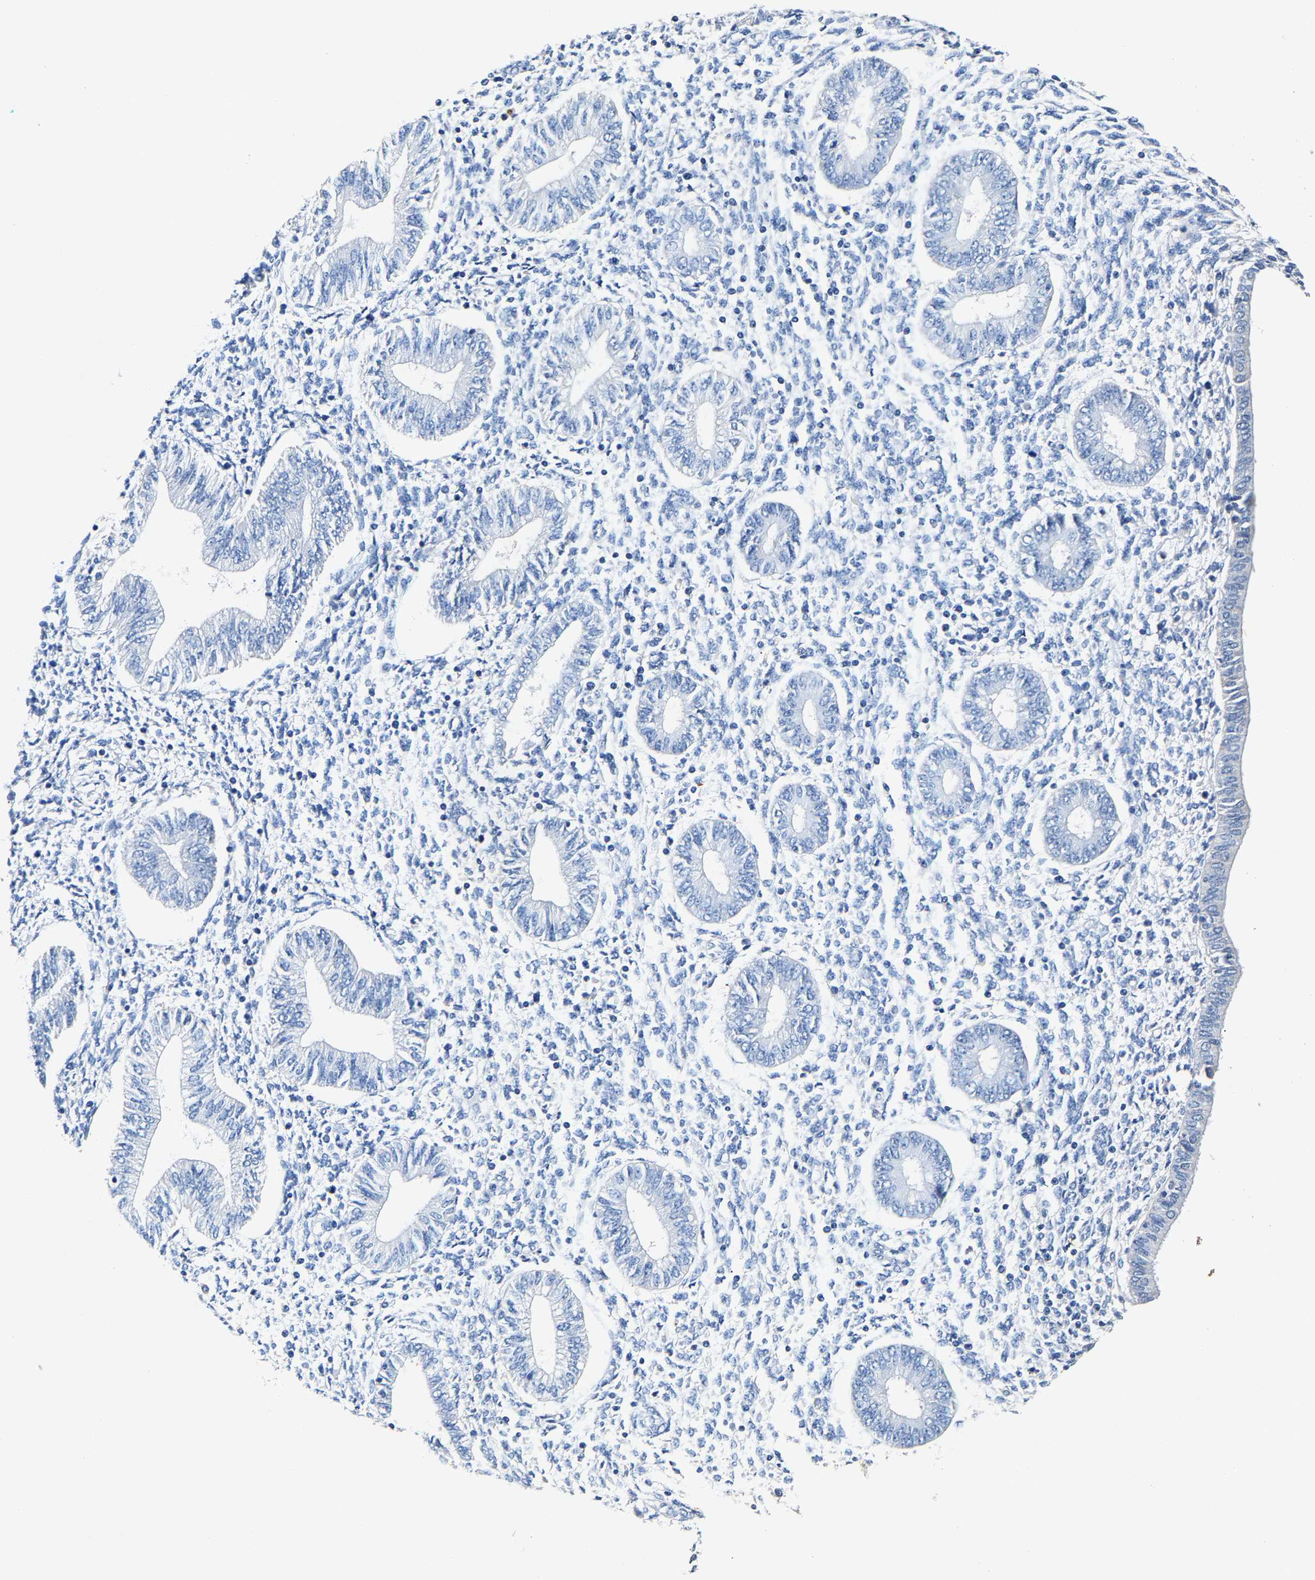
{"staining": {"intensity": "negative", "quantity": "none", "location": "none"}, "tissue": "endometrium", "cell_type": "Cells in endometrial stroma", "image_type": "normal", "snomed": [{"axis": "morphology", "description": "Normal tissue, NOS"}, {"axis": "topography", "description": "Endometrium"}], "caption": "Endometrium stained for a protein using immunohistochemistry (IHC) exhibits no positivity cells in endometrial stroma.", "gene": "SLCO2B1", "patient": {"sex": "female", "age": 50}}